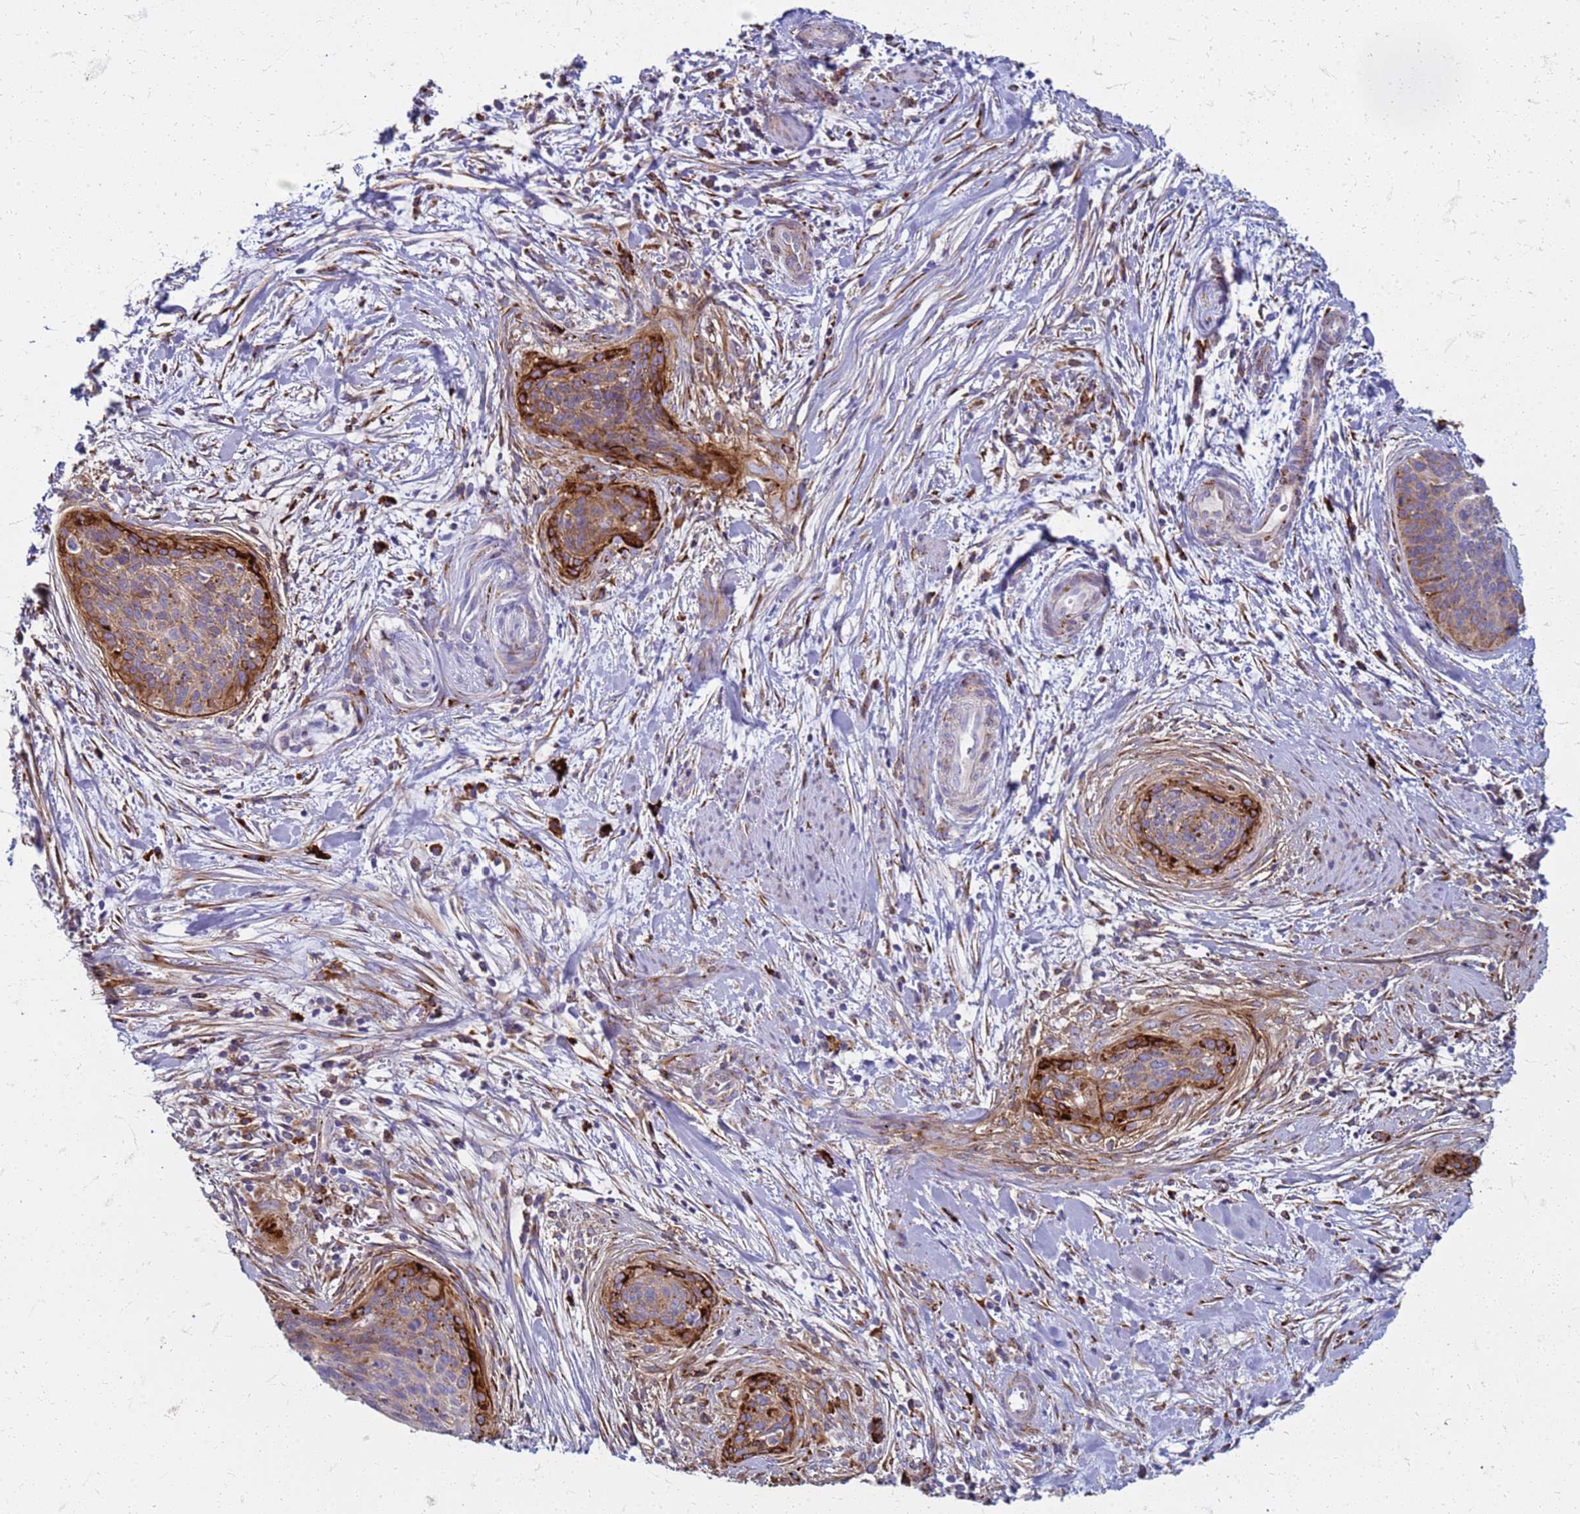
{"staining": {"intensity": "strong", "quantity": "<25%", "location": "cytoplasmic/membranous"}, "tissue": "cervical cancer", "cell_type": "Tumor cells", "image_type": "cancer", "snomed": [{"axis": "morphology", "description": "Squamous cell carcinoma, NOS"}, {"axis": "topography", "description": "Cervix"}], "caption": "Immunohistochemistry of cervical cancer reveals medium levels of strong cytoplasmic/membranous expression in about <25% of tumor cells.", "gene": "PDK3", "patient": {"sex": "female", "age": 55}}